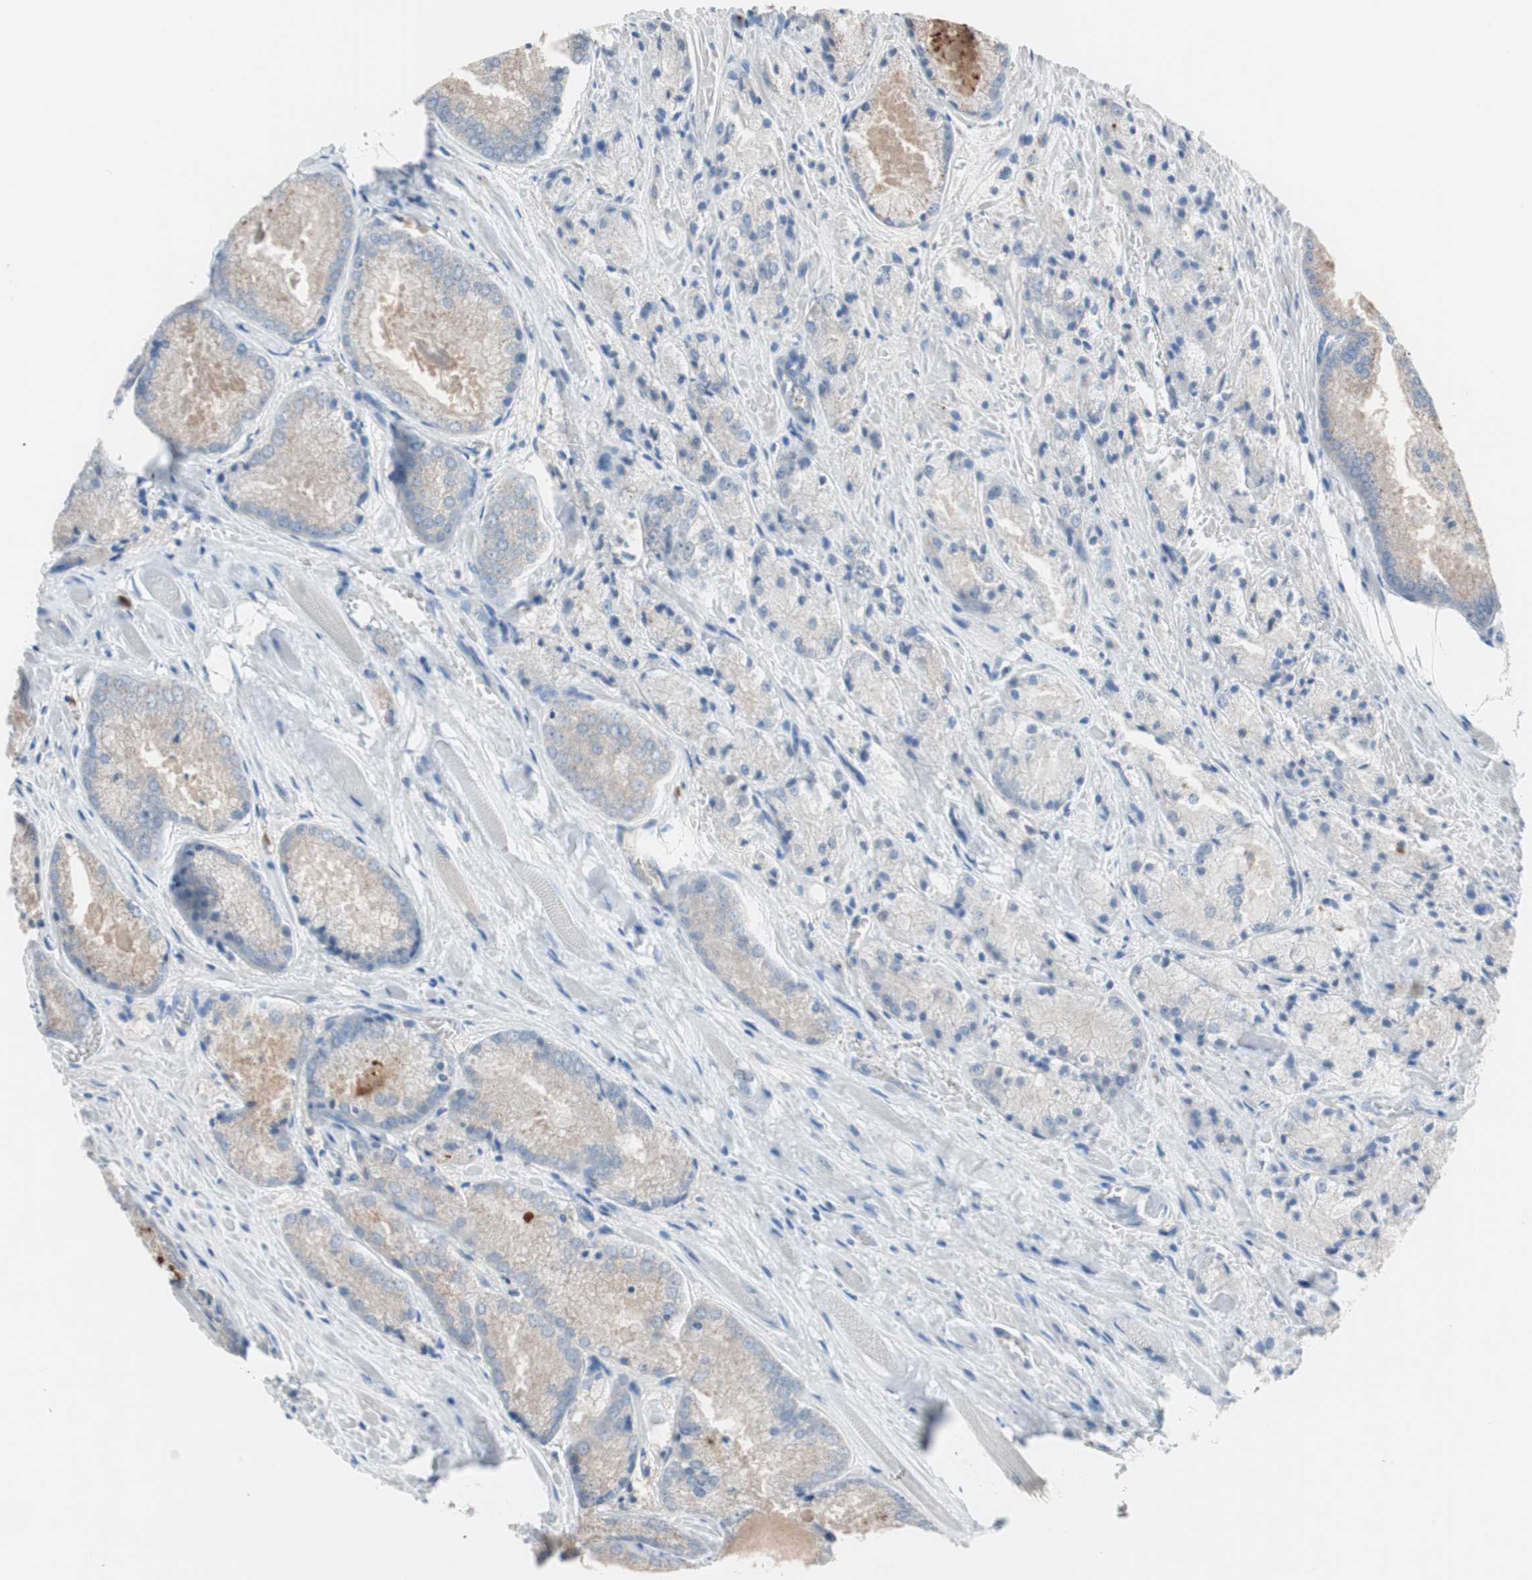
{"staining": {"intensity": "weak", "quantity": "25%-75%", "location": "cytoplasmic/membranous"}, "tissue": "prostate cancer", "cell_type": "Tumor cells", "image_type": "cancer", "snomed": [{"axis": "morphology", "description": "Adenocarcinoma, Low grade"}, {"axis": "topography", "description": "Prostate"}], "caption": "Prostate cancer stained with IHC reveals weak cytoplasmic/membranous expression in approximately 25%-75% of tumor cells.", "gene": "CLEC4D", "patient": {"sex": "male", "age": 64}}